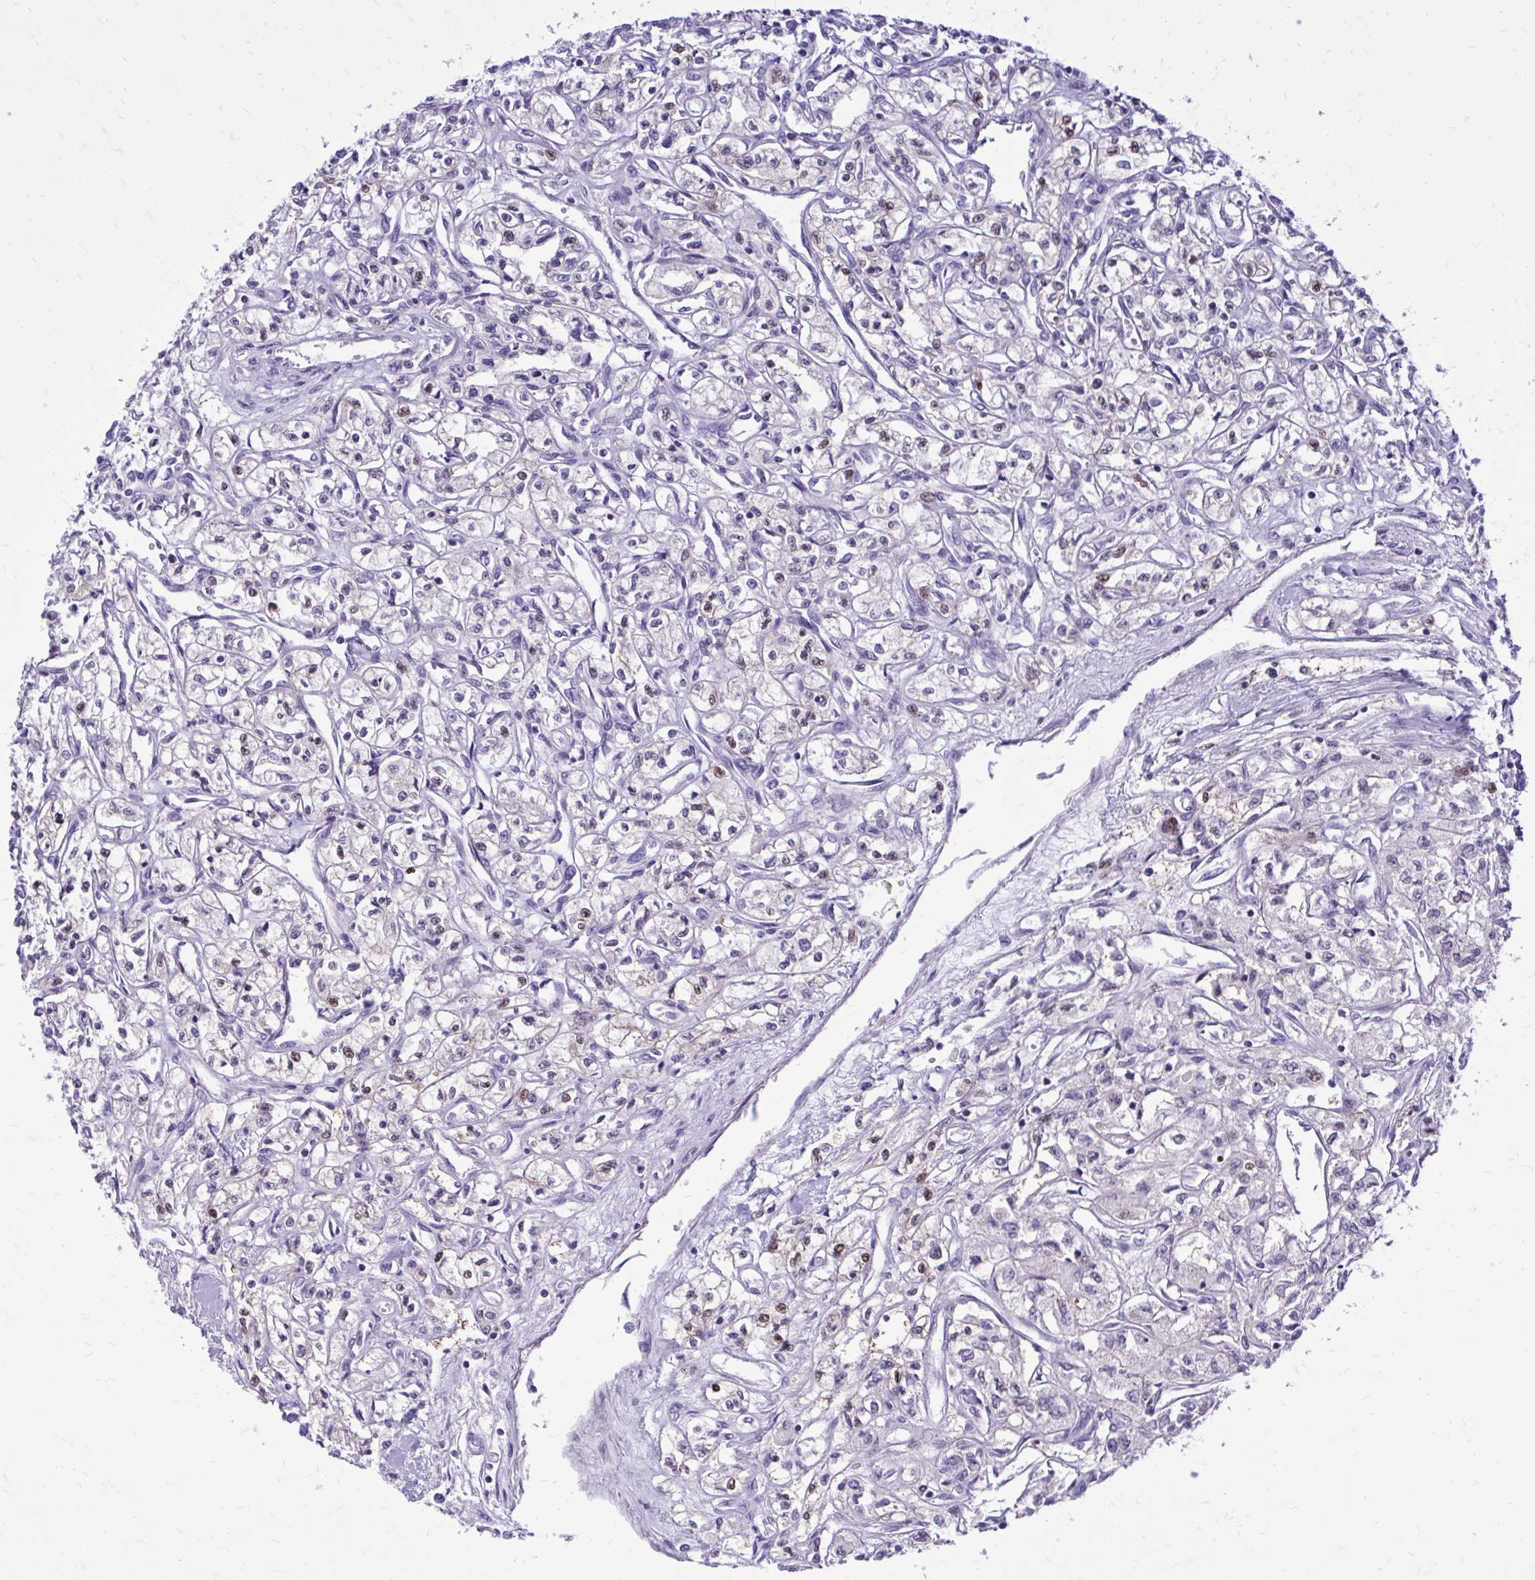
{"staining": {"intensity": "moderate", "quantity": "<25%", "location": "nuclear"}, "tissue": "renal cancer", "cell_type": "Tumor cells", "image_type": "cancer", "snomed": [{"axis": "morphology", "description": "Adenocarcinoma, NOS"}, {"axis": "topography", "description": "Kidney"}], "caption": "This photomicrograph shows IHC staining of human renal adenocarcinoma, with low moderate nuclear expression in approximately <25% of tumor cells.", "gene": "ZBTB25", "patient": {"sex": "male", "age": 56}}